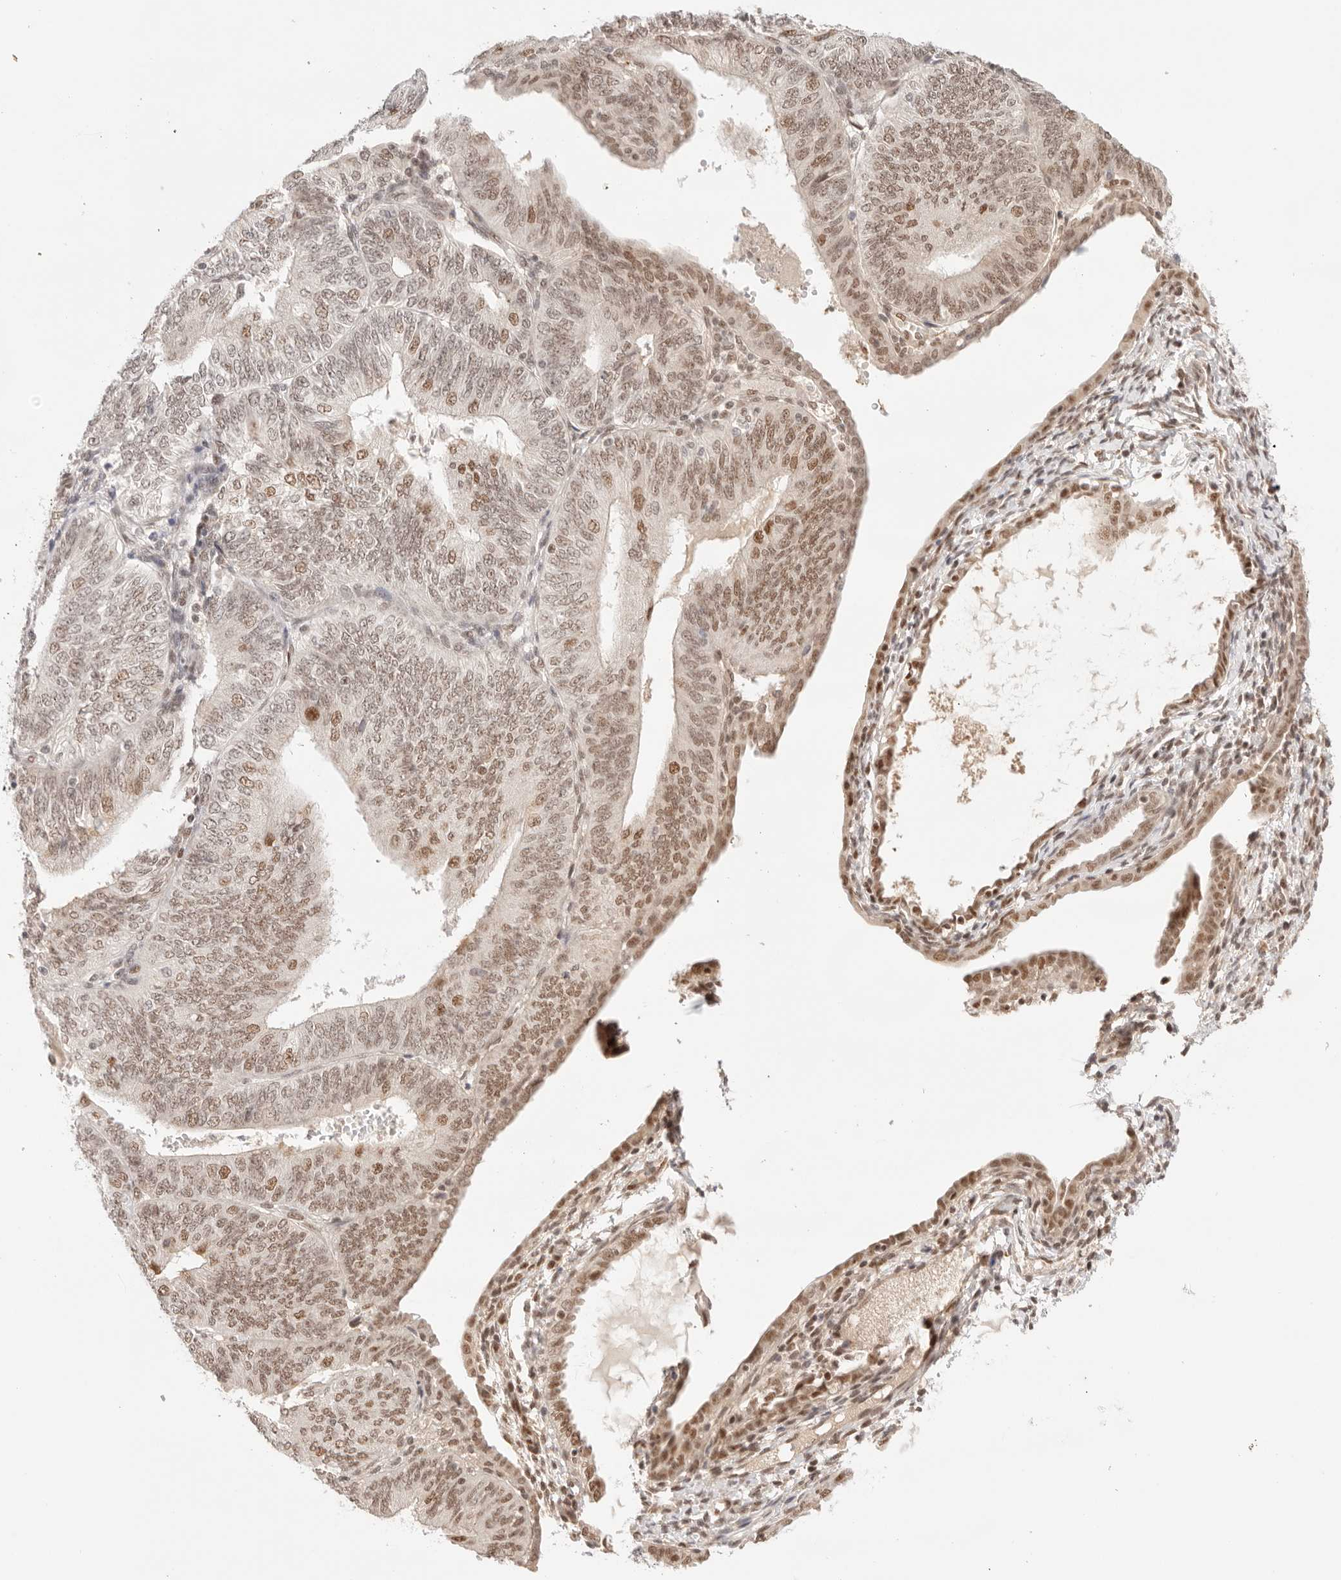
{"staining": {"intensity": "moderate", "quantity": ">75%", "location": "nuclear"}, "tissue": "endometrial cancer", "cell_type": "Tumor cells", "image_type": "cancer", "snomed": [{"axis": "morphology", "description": "Adenocarcinoma, NOS"}, {"axis": "topography", "description": "Endometrium"}], "caption": "Endometrial cancer (adenocarcinoma) tissue shows moderate nuclear expression in about >75% of tumor cells", "gene": "GTF2E2", "patient": {"sex": "female", "age": 58}}